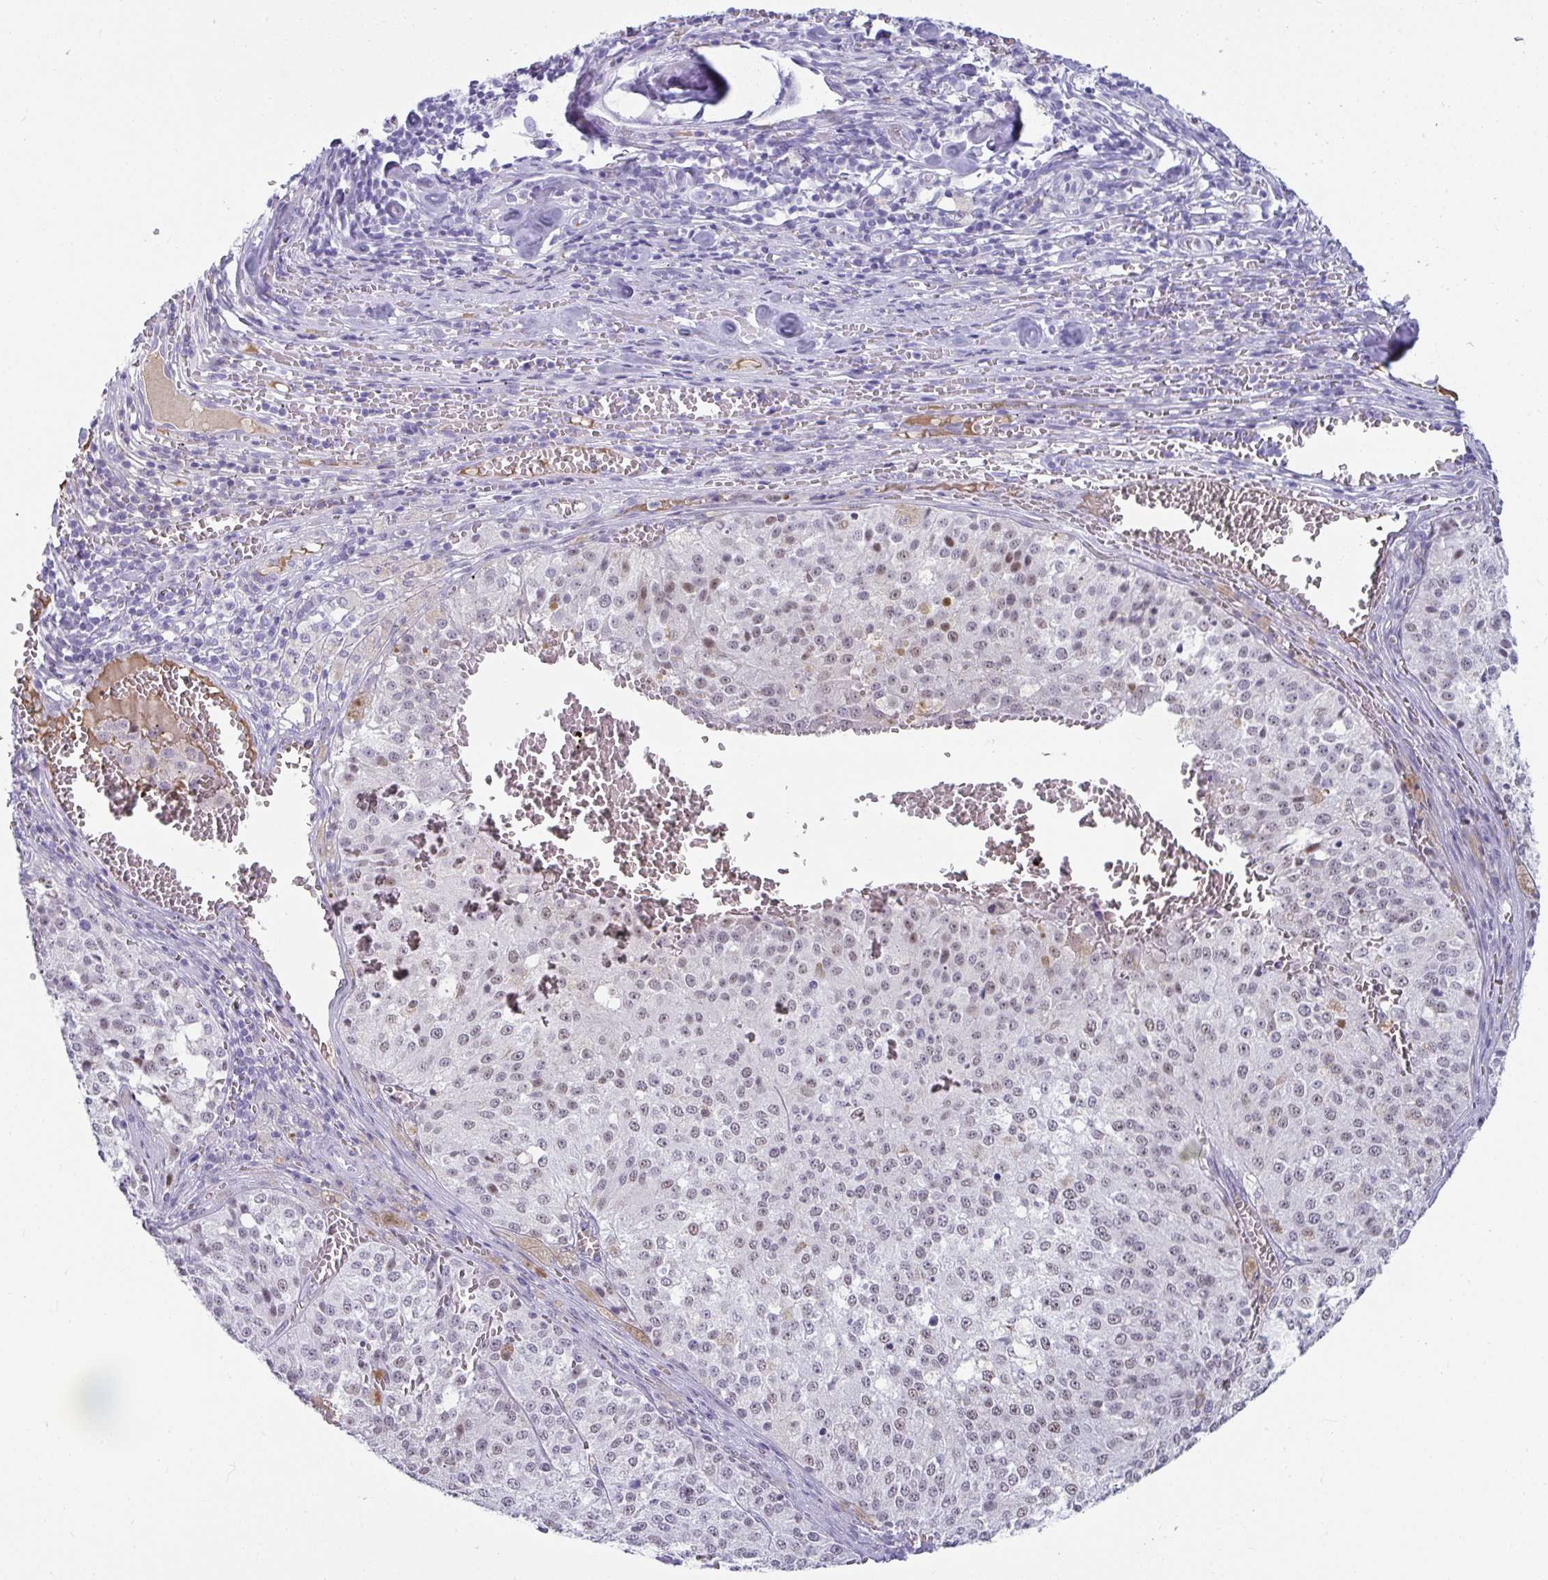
{"staining": {"intensity": "weak", "quantity": ">75%", "location": "nuclear"}, "tissue": "melanoma", "cell_type": "Tumor cells", "image_type": "cancer", "snomed": [{"axis": "morphology", "description": "Malignant melanoma, Metastatic site"}, {"axis": "topography", "description": "Lymph node"}], "caption": "Tumor cells demonstrate low levels of weak nuclear staining in approximately >75% of cells in human melanoma.", "gene": "NPY", "patient": {"sex": "female", "age": 64}}